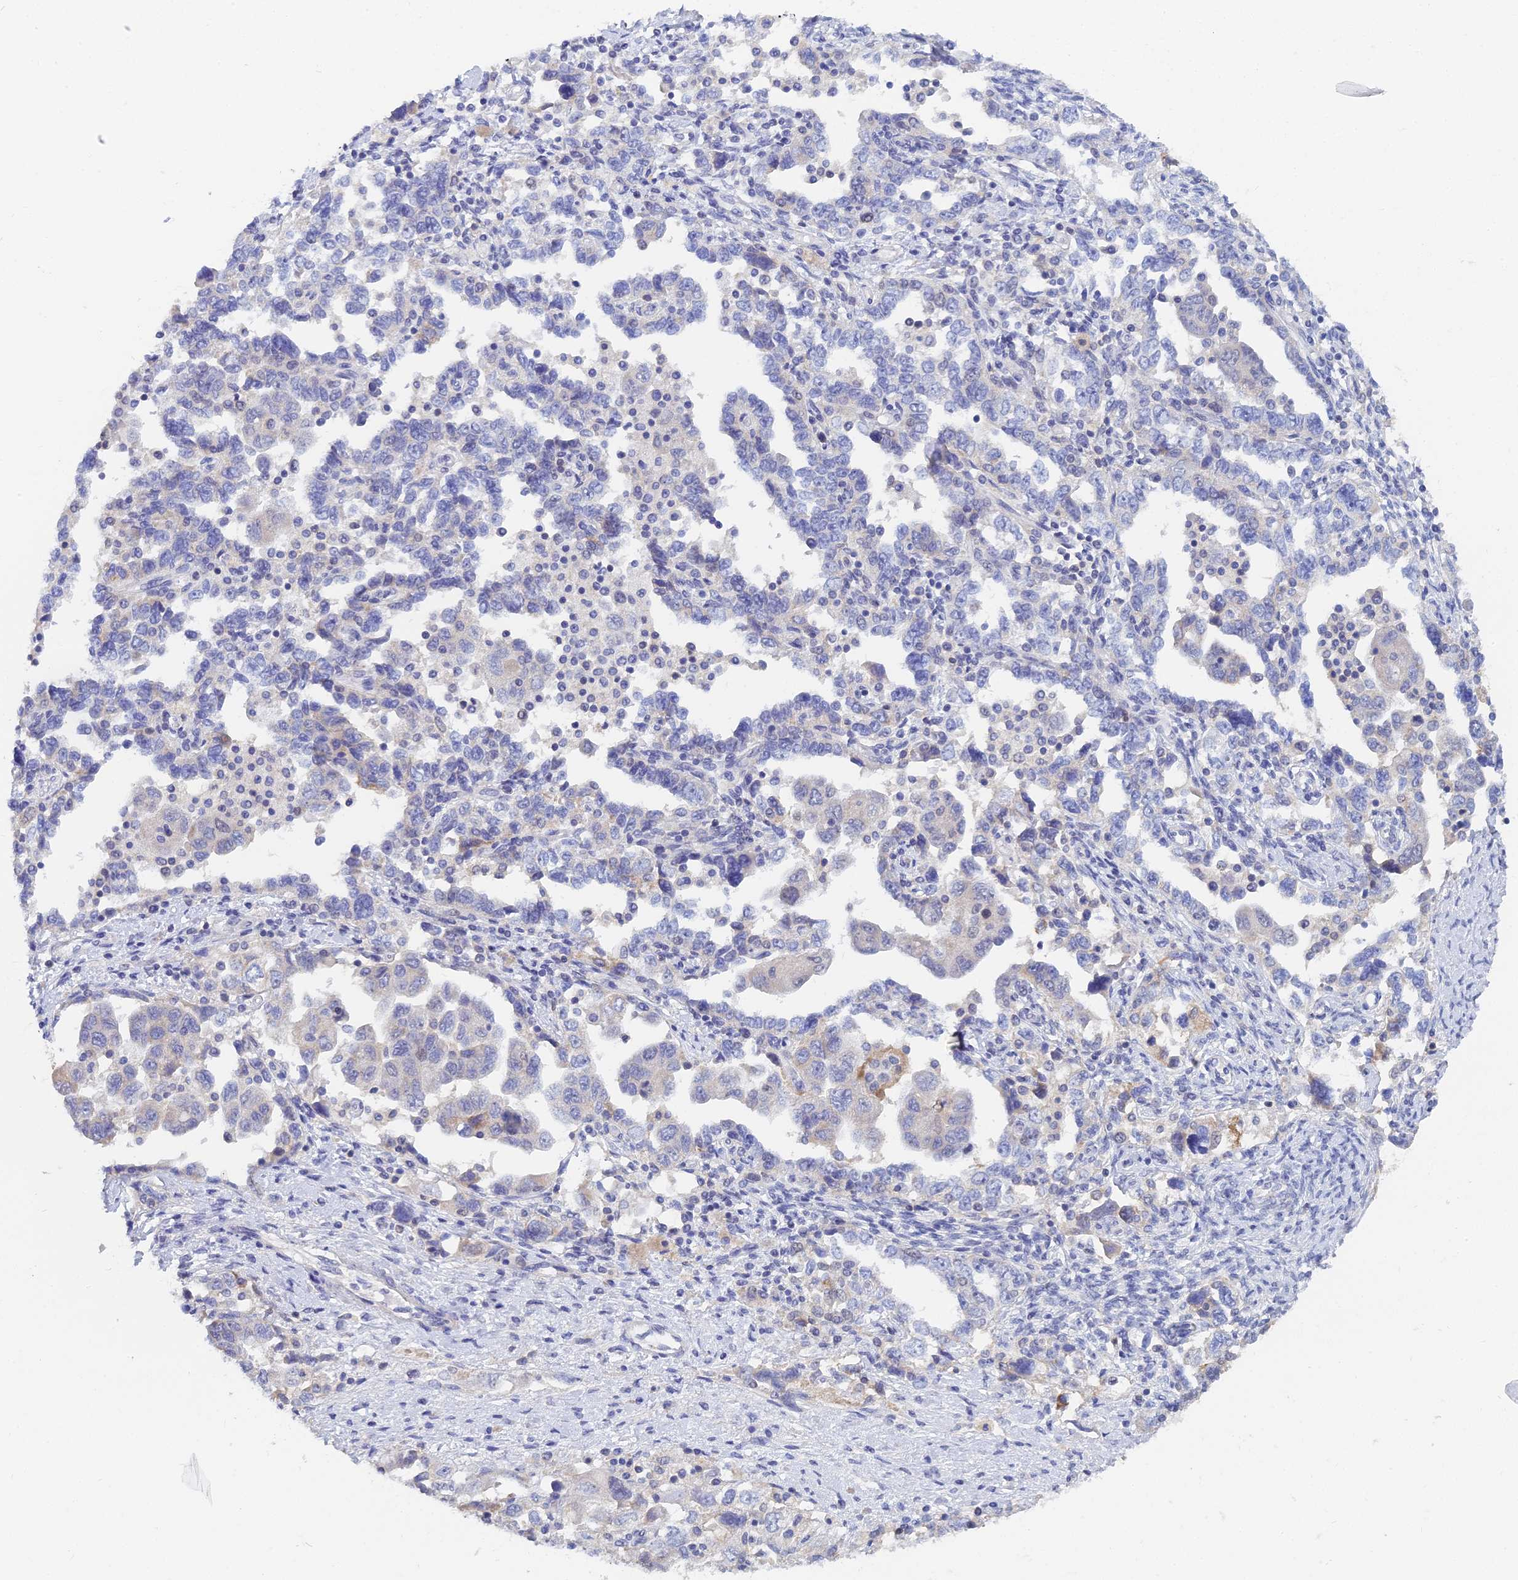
{"staining": {"intensity": "negative", "quantity": "none", "location": "none"}, "tissue": "ovarian cancer", "cell_type": "Tumor cells", "image_type": "cancer", "snomed": [{"axis": "morphology", "description": "Carcinoma, NOS"}, {"axis": "morphology", "description": "Cystadenocarcinoma, serous, NOS"}, {"axis": "topography", "description": "Ovary"}], "caption": "A histopathology image of ovarian cancer (serous cystadenocarcinoma) stained for a protein displays no brown staining in tumor cells.", "gene": "MCM2", "patient": {"sex": "female", "age": 69}}